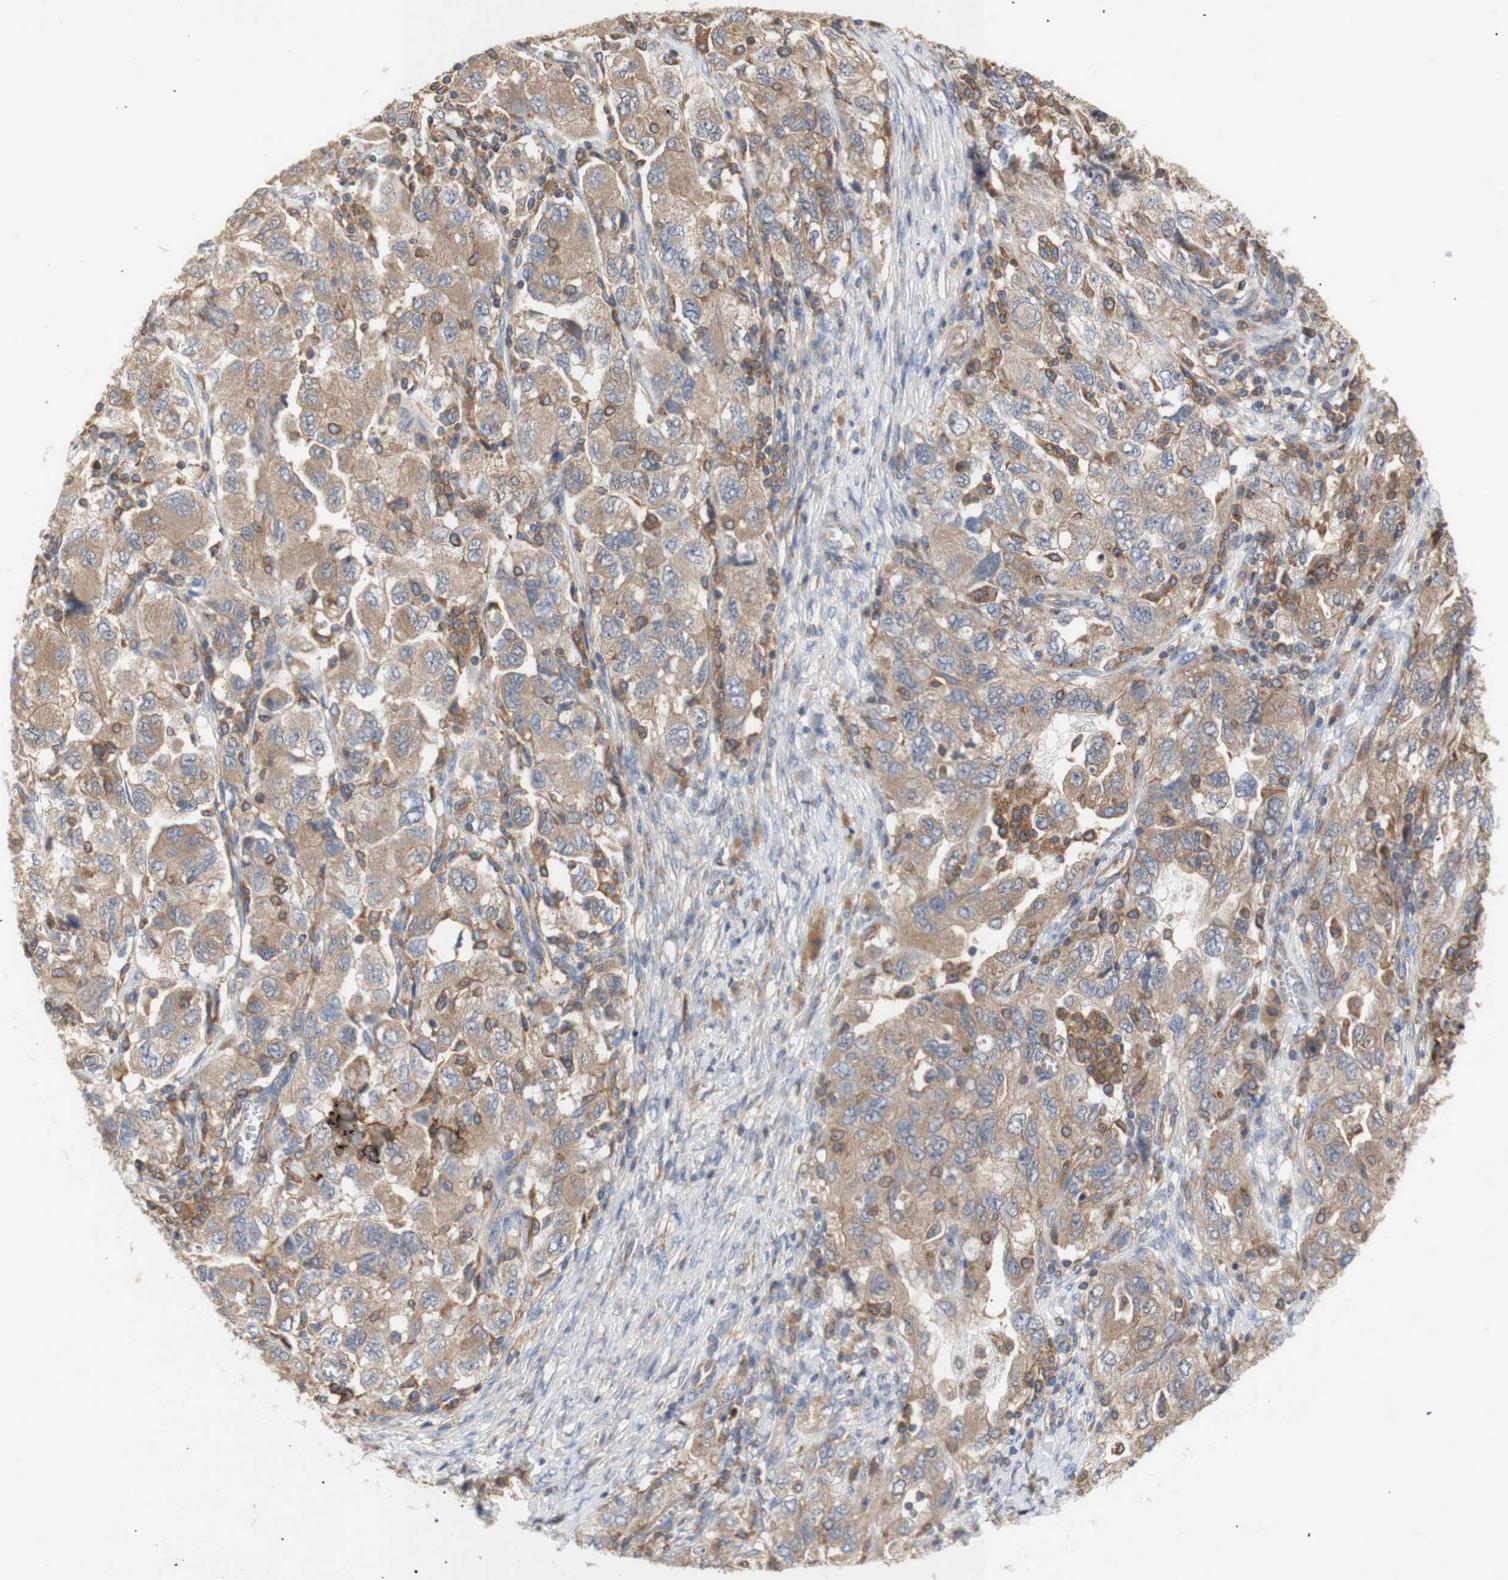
{"staining": {"intensity": "moderate", "quantity": ">75%", "location": "cytoplasmic/membranous"}, "tissue": "ovarian cancer", "cell_type": "Tumor cells", "image_type": "cancer", "snomed": [{"axis": "morphology", "description": "Carcinoma, NOS"}, {"axis": "morphology", "description": "Cystadenocarcinoma, serous, NOS"}, {"axis": "topography", "description": "Ovary"}], "caption": "IHC (DAB (3,3'-diaminobenzidine)) staining of ovarian cancer (serous cystadenocarcinoma) exhibits moderate cytoplasmic/membranous protein expression in about >75% of tumor cells.", "gene": "IKBKG", "patient": {"sex": "female", "age": 69}}